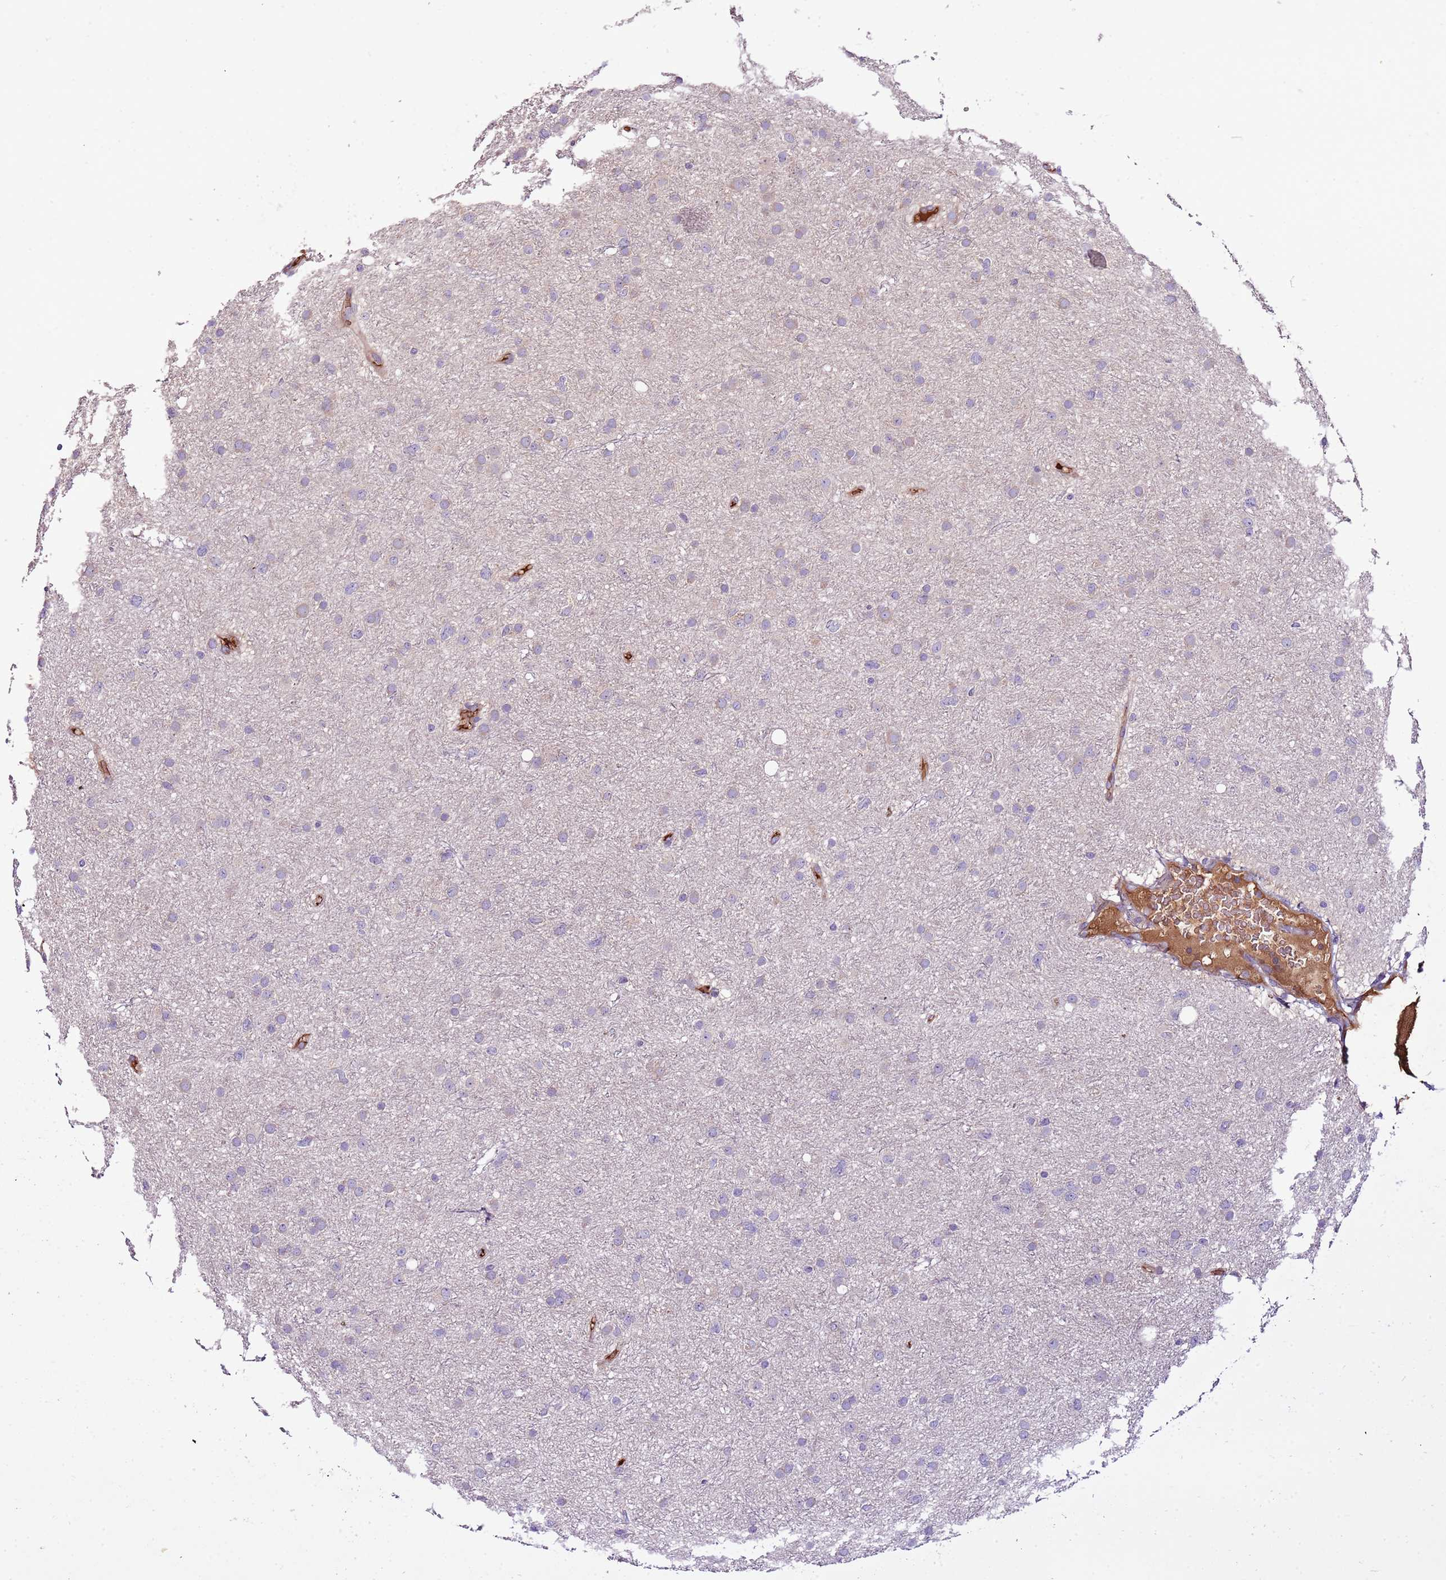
{"staining": {"intensity": "negative", "quantity": "none", "location": "none"}, "tissue": "glioma", "cell_type": "Tumor cells", "image_type": "cancer", "snomed": [{"axis": "morphology", "description": "Glioma, malignant, Low grade"}, {"axis": "topography", "description": "Cerebral cortex"}], "caption": "Tumor cells show no significant protein positivity in malignant low-grade glioma.", "gene": "DENR", "patient": {"sex": "female", "age": 39}}